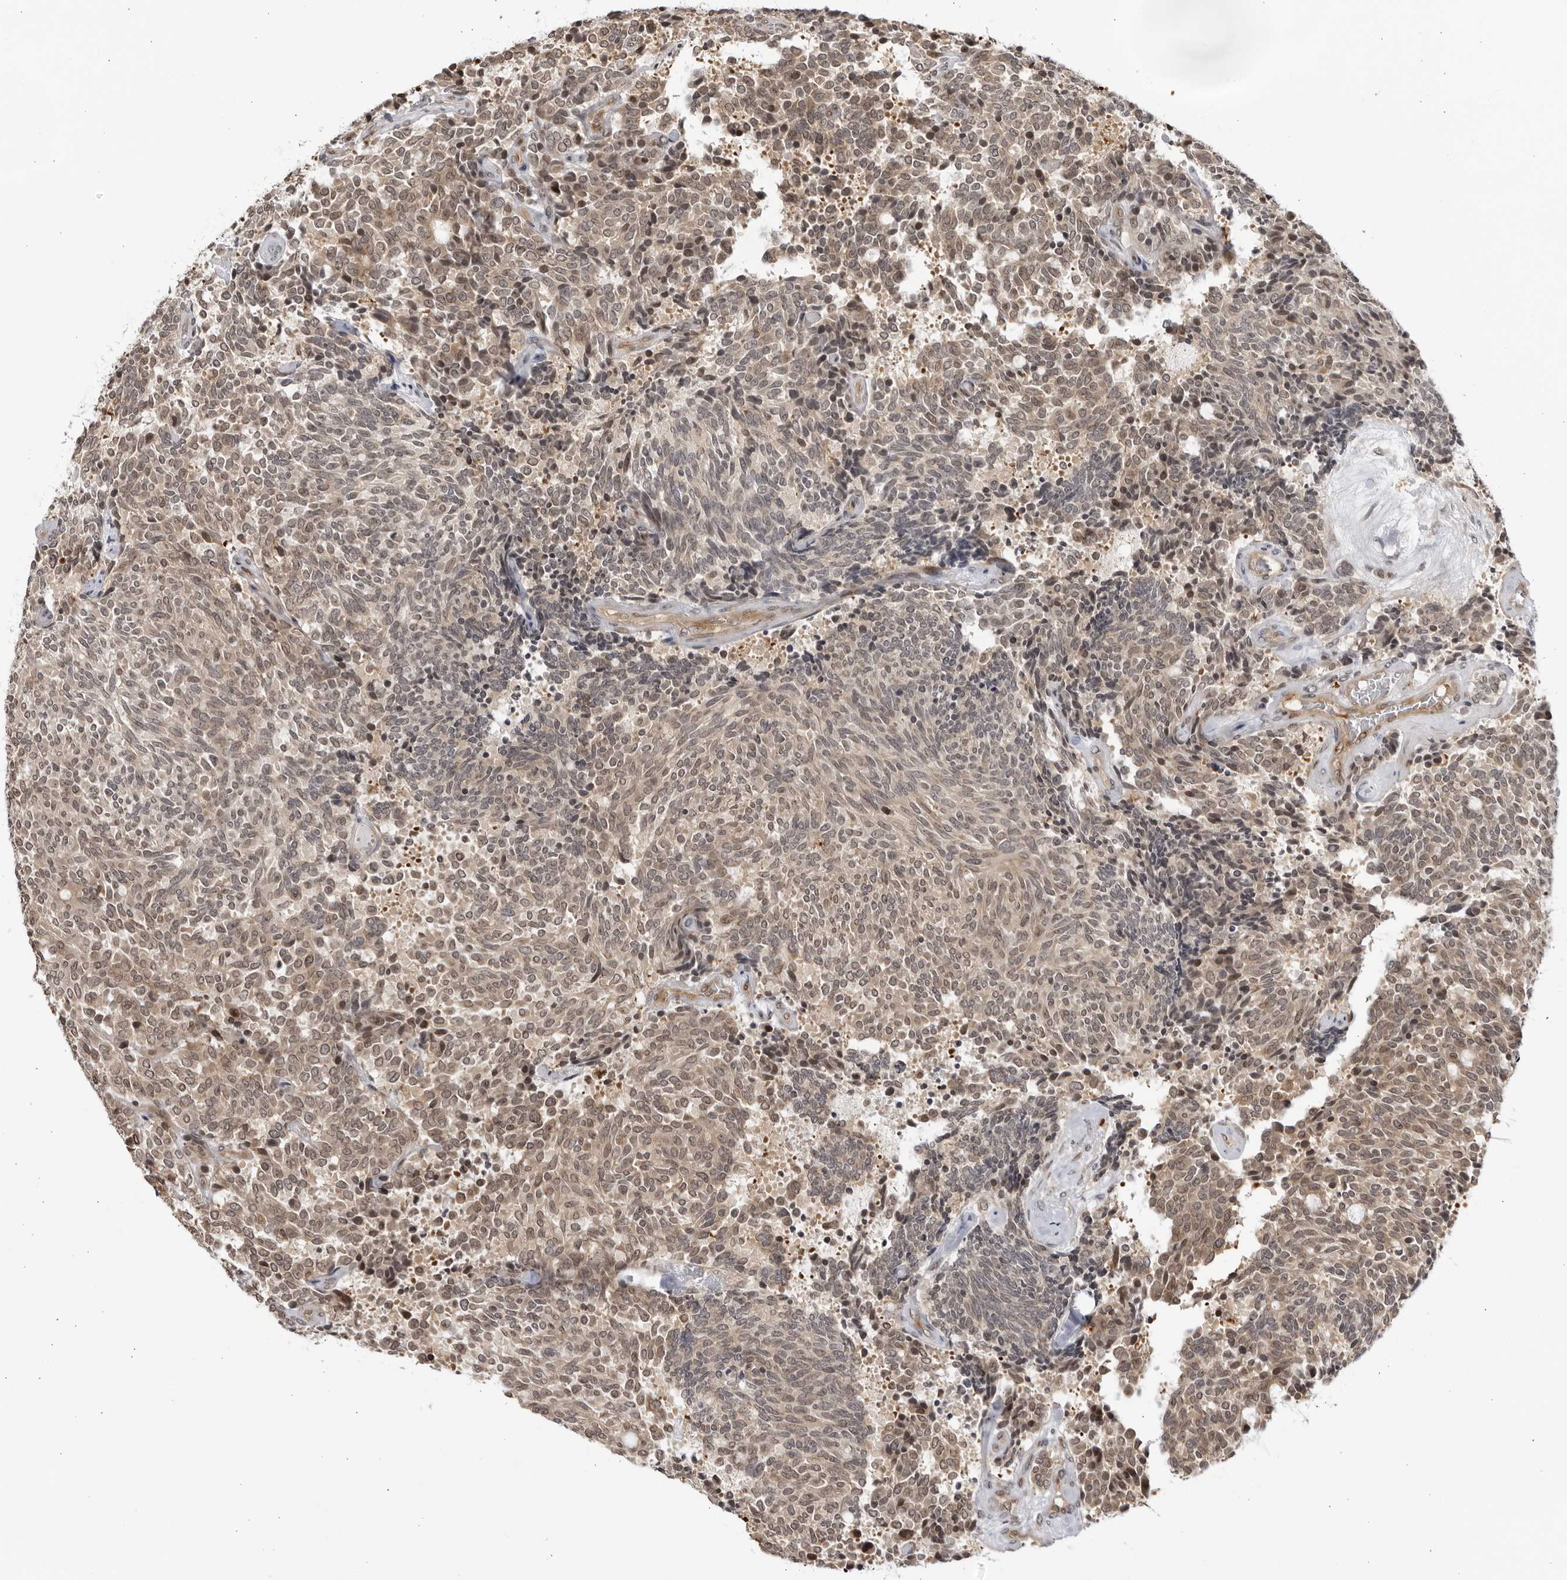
{"staining": {"intensity": "weak", "quantity": ">75%", "location": "cytoplasmic/membranous,nuclear"}, "tissue": "carcinoid", "cell_type": "Tumor cells", "image_type": "cancer", "snomed": [{"axis": "morphology", "description": "Carcinoid, malignant, NOS"}, {"axis": "topography", "description": "Pancreas"}], "caption": "Tumor cells reveal low levels of weak cytoplasmic/membranous and nuclear staining in about >75% of cells in carcinoid.", "gene": "CNBD1", "patient": {"sex": "female", "age": 54}}